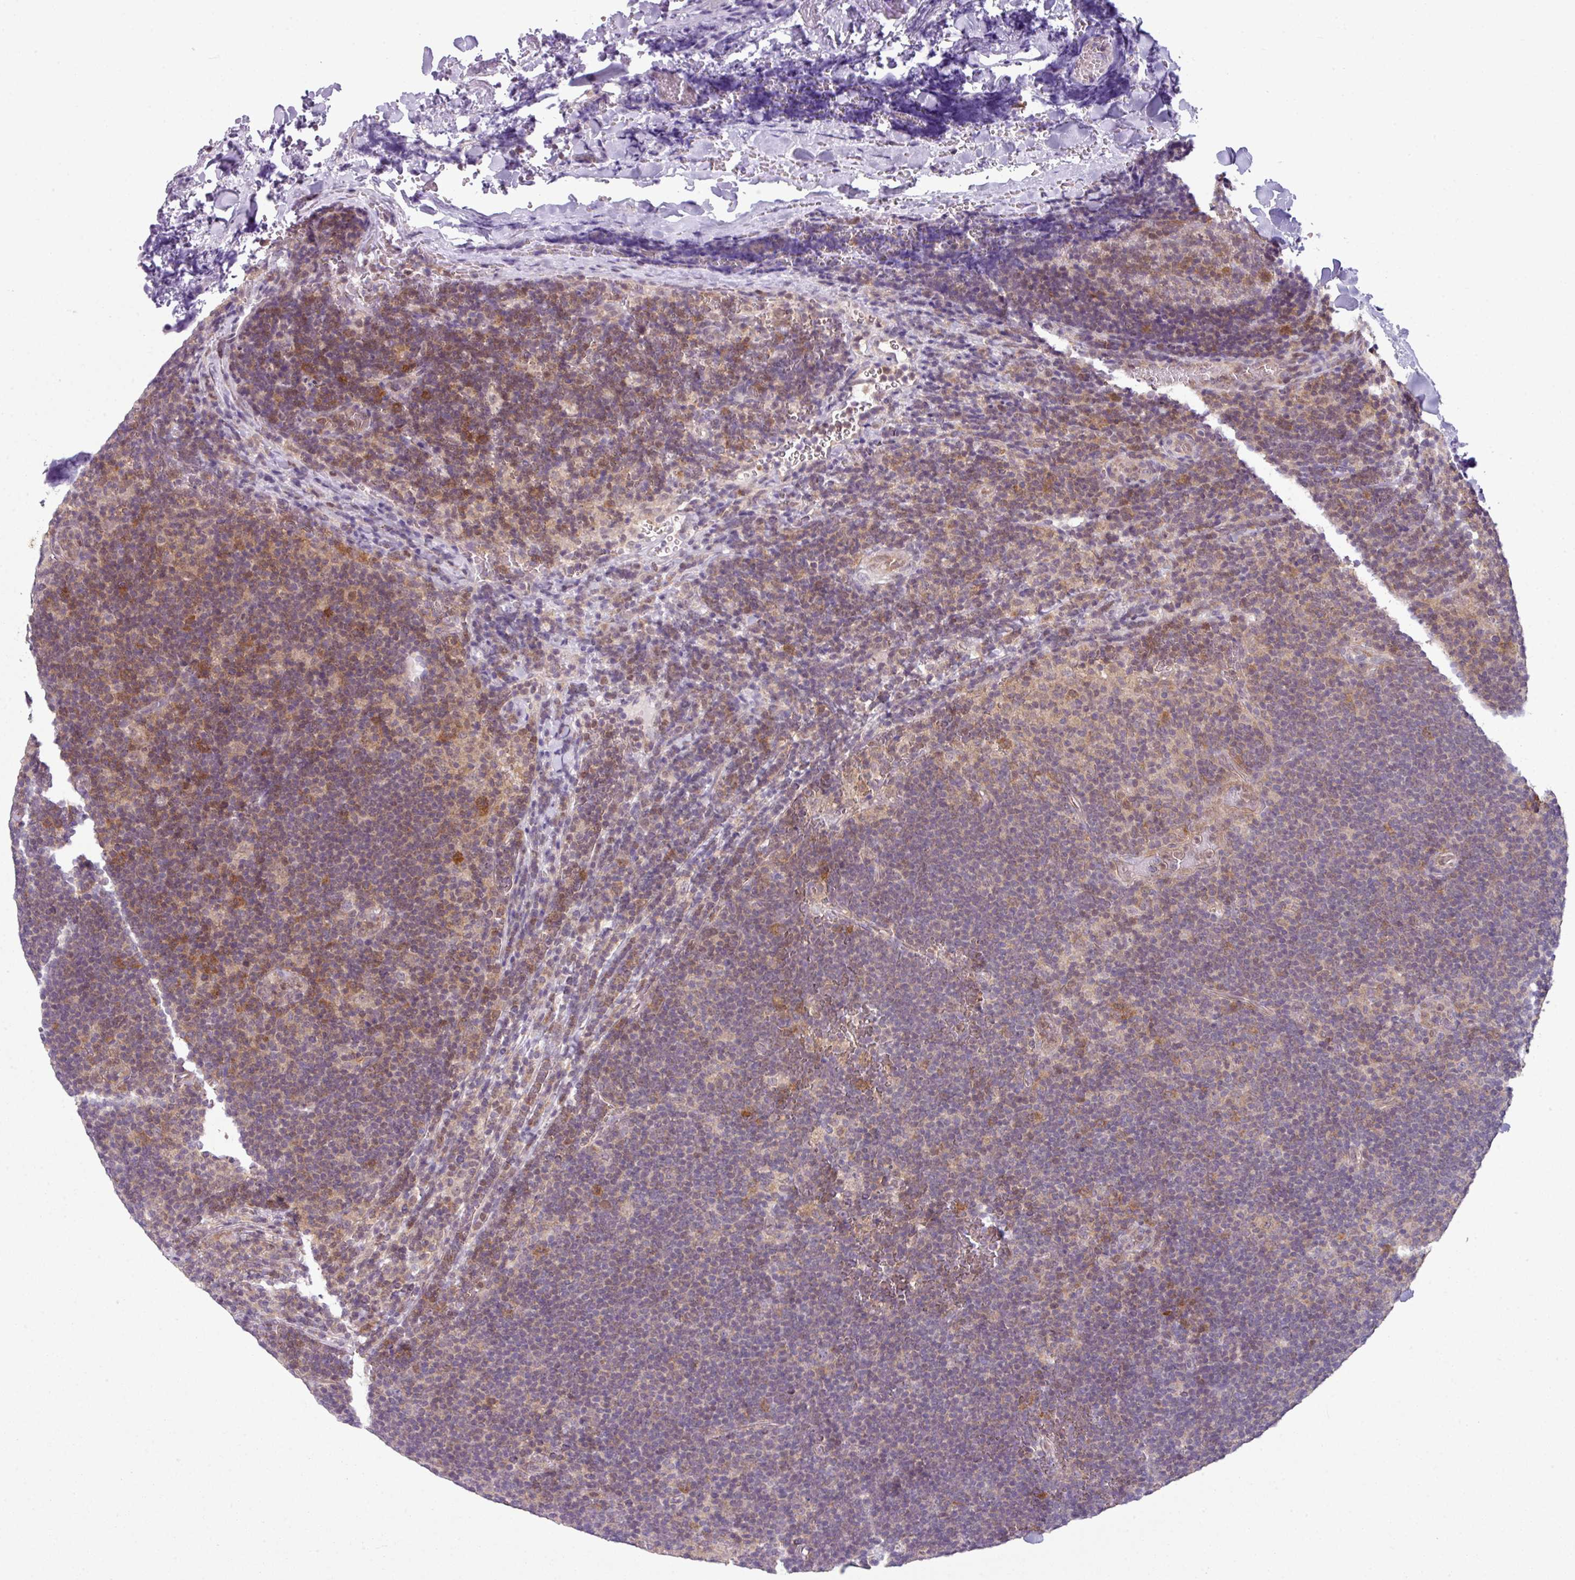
{"staining": {"intensity": "negative", "quantity": "none", "location": "none"}, "tissue": "lymphoma", "cell_type": "Tumor cells", "image_type": "cancer", "snomed": [{"axis": "morphology", "description": "Hodgkin's disease, NOS"}, {"axis": "topography", "description": "Lymph node"}], "caption": "High magnification brightfield microscopy of Hodgkin's disease stained with DAB (3,3'-diaminobenzidine) (brown) and counterstained with hematoxylin (blue): tumor cells show no significant expression. (DAB immunohistochemistry with hematoxylin counter stain).", "gene": "TTLL12", "patient": {"sex": "female", "age": 57}}